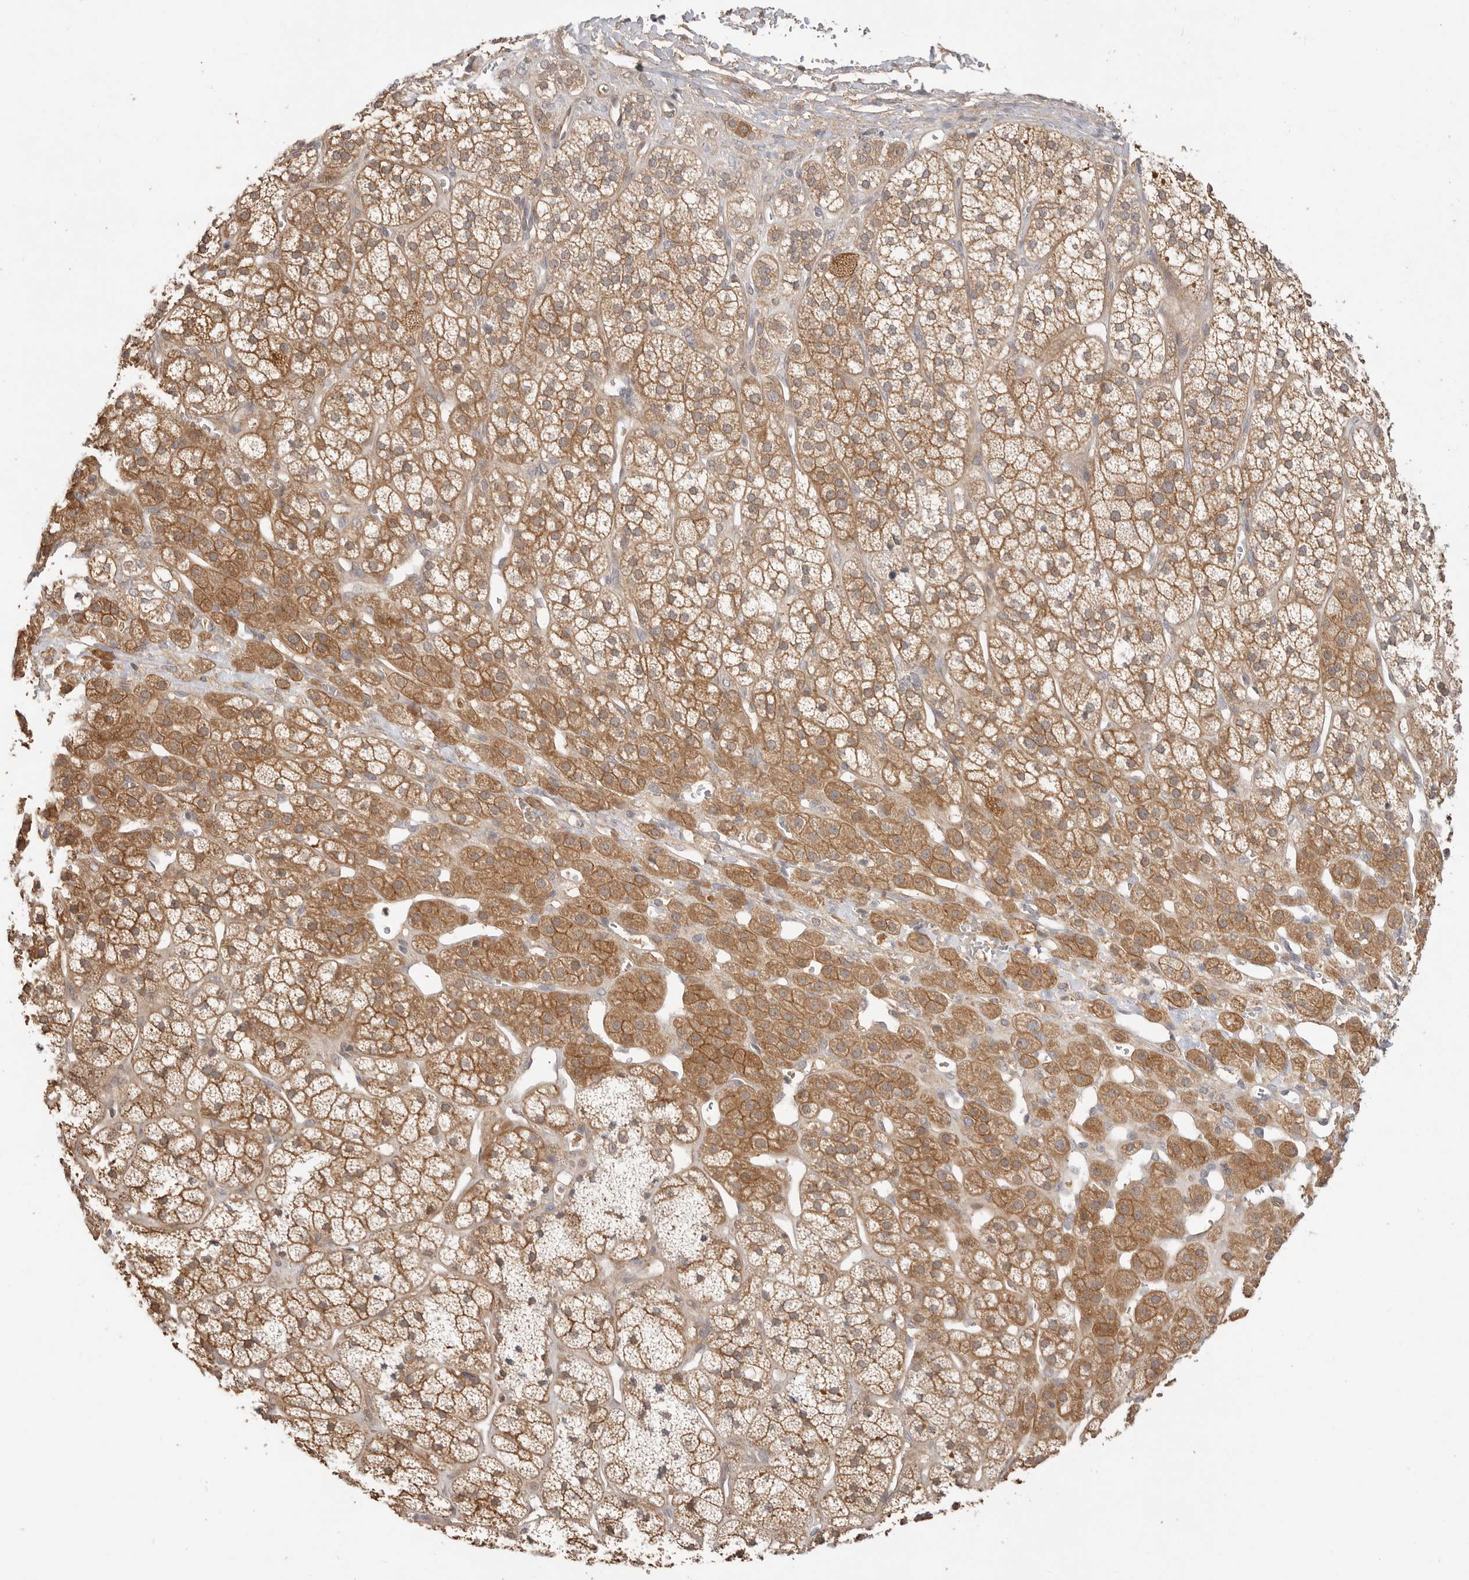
{"staining": {"intensity": "moderate", "quantity": ">75%", "location": "cytoplasmic/membranous"}, "tissue": "adrenal gland", "cell_type": "Glandular cells", "image_type": "normal", "snomed": [{"axis": "morphology", "description": "Normal tissue, NOS"}, {"axis": "topography", "description": "Adrenal gland"}], "caption": "Brown immunohistochemical staining in benign human adrenal gland reveals moderate cytoplasmic/membranous positivity in approximately >75% of glandular cells.", "gene": "CLDN12", "patient": {"sex": "male", "age": 56}}